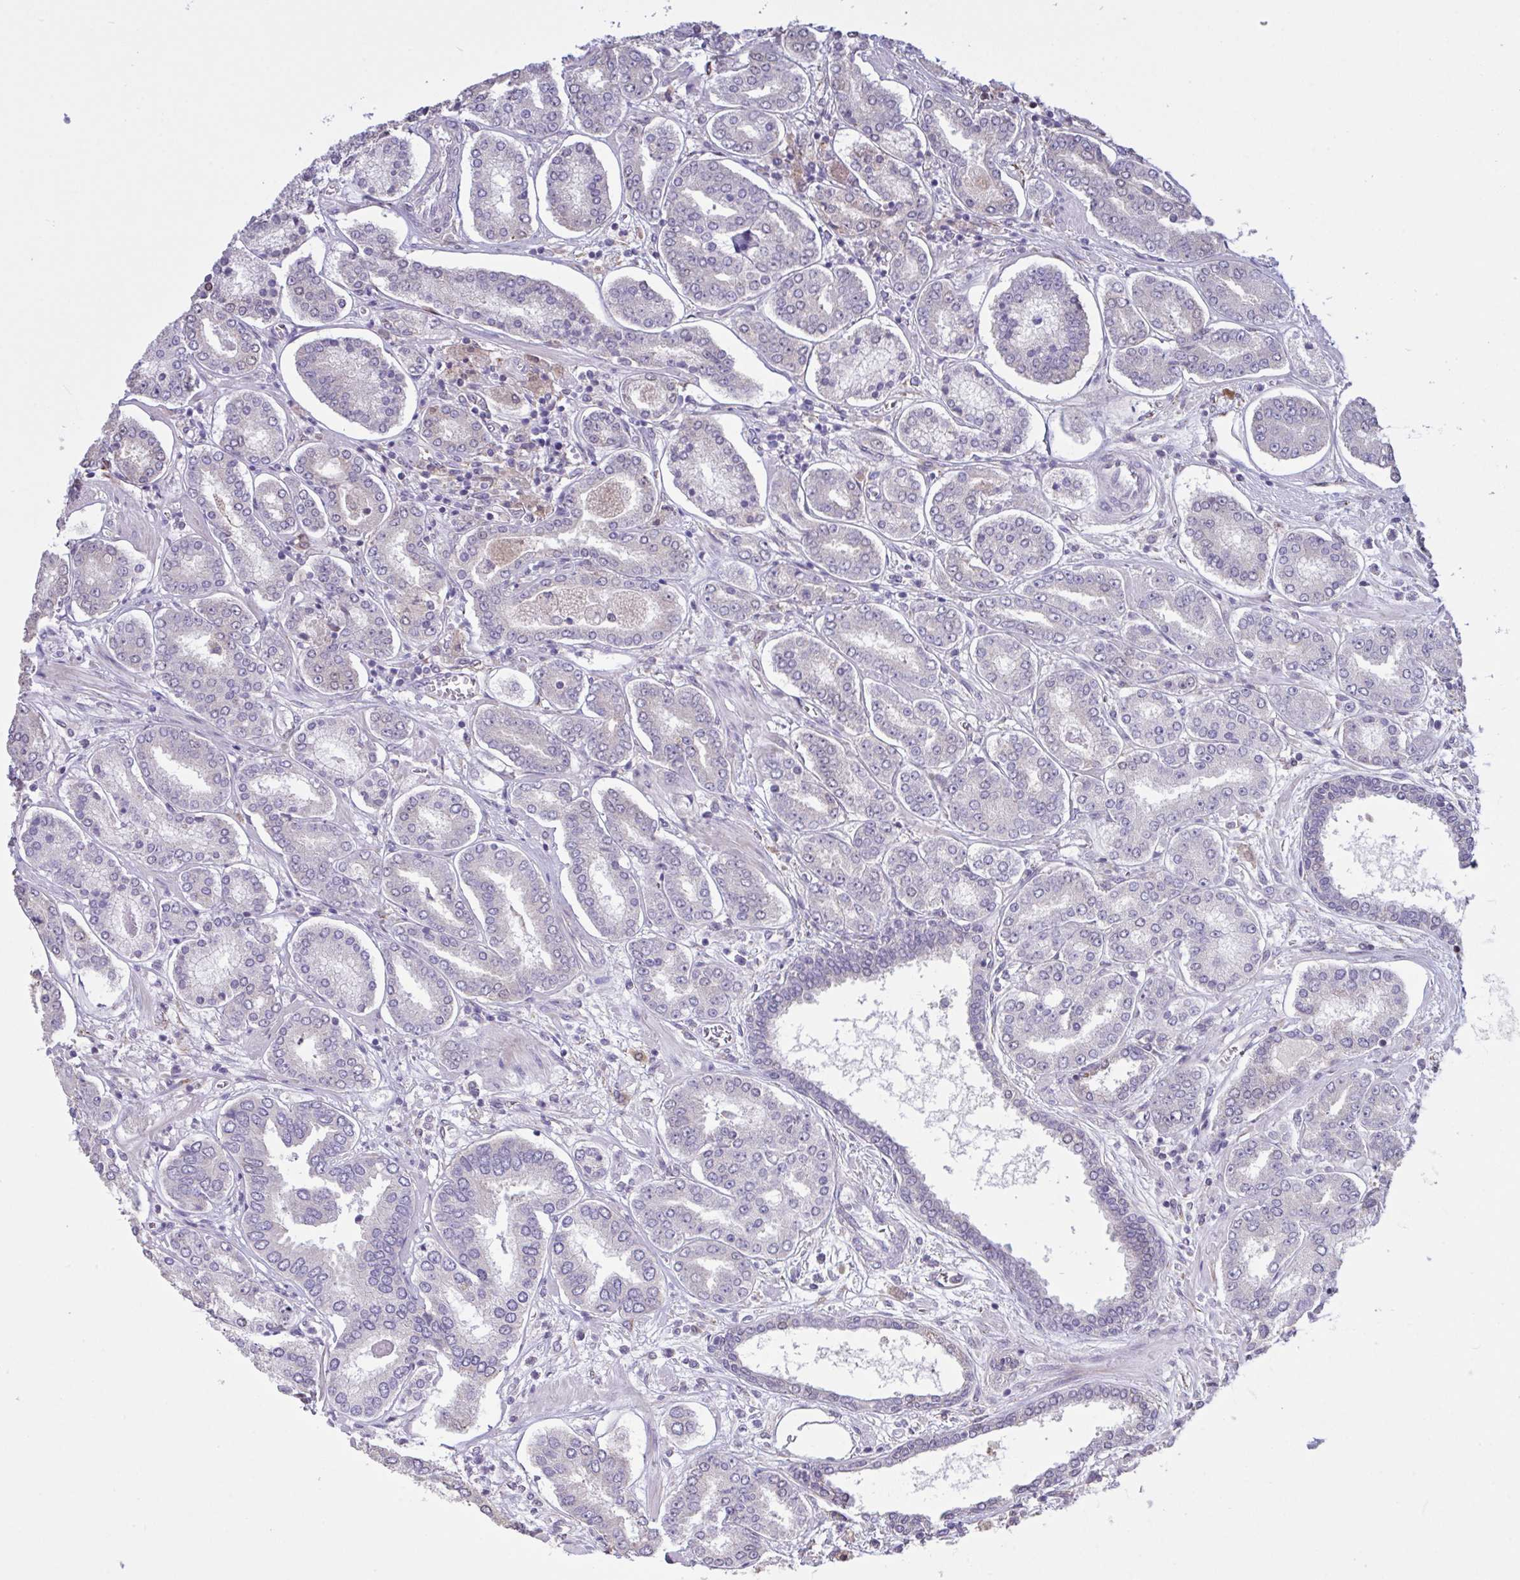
{"staining": {"intensity": "negative", "quantity": "none", "location": "none"}, "tissue": "prostate cancer", "cell_type": "Tumor cells", "image_type": "cancer", "snomed": [{"axis": "morphology", "description": "Adenocarcinoma, High grade"}, {"axis": "topography", "description": "Prostate"}], "caption": "The image demonstrates no significant expression in tumor cells of high-grade adenocarcinoma (prostate).", "gene": "MRGPRX2", "patient": {"sex": "male", "age": 72}}